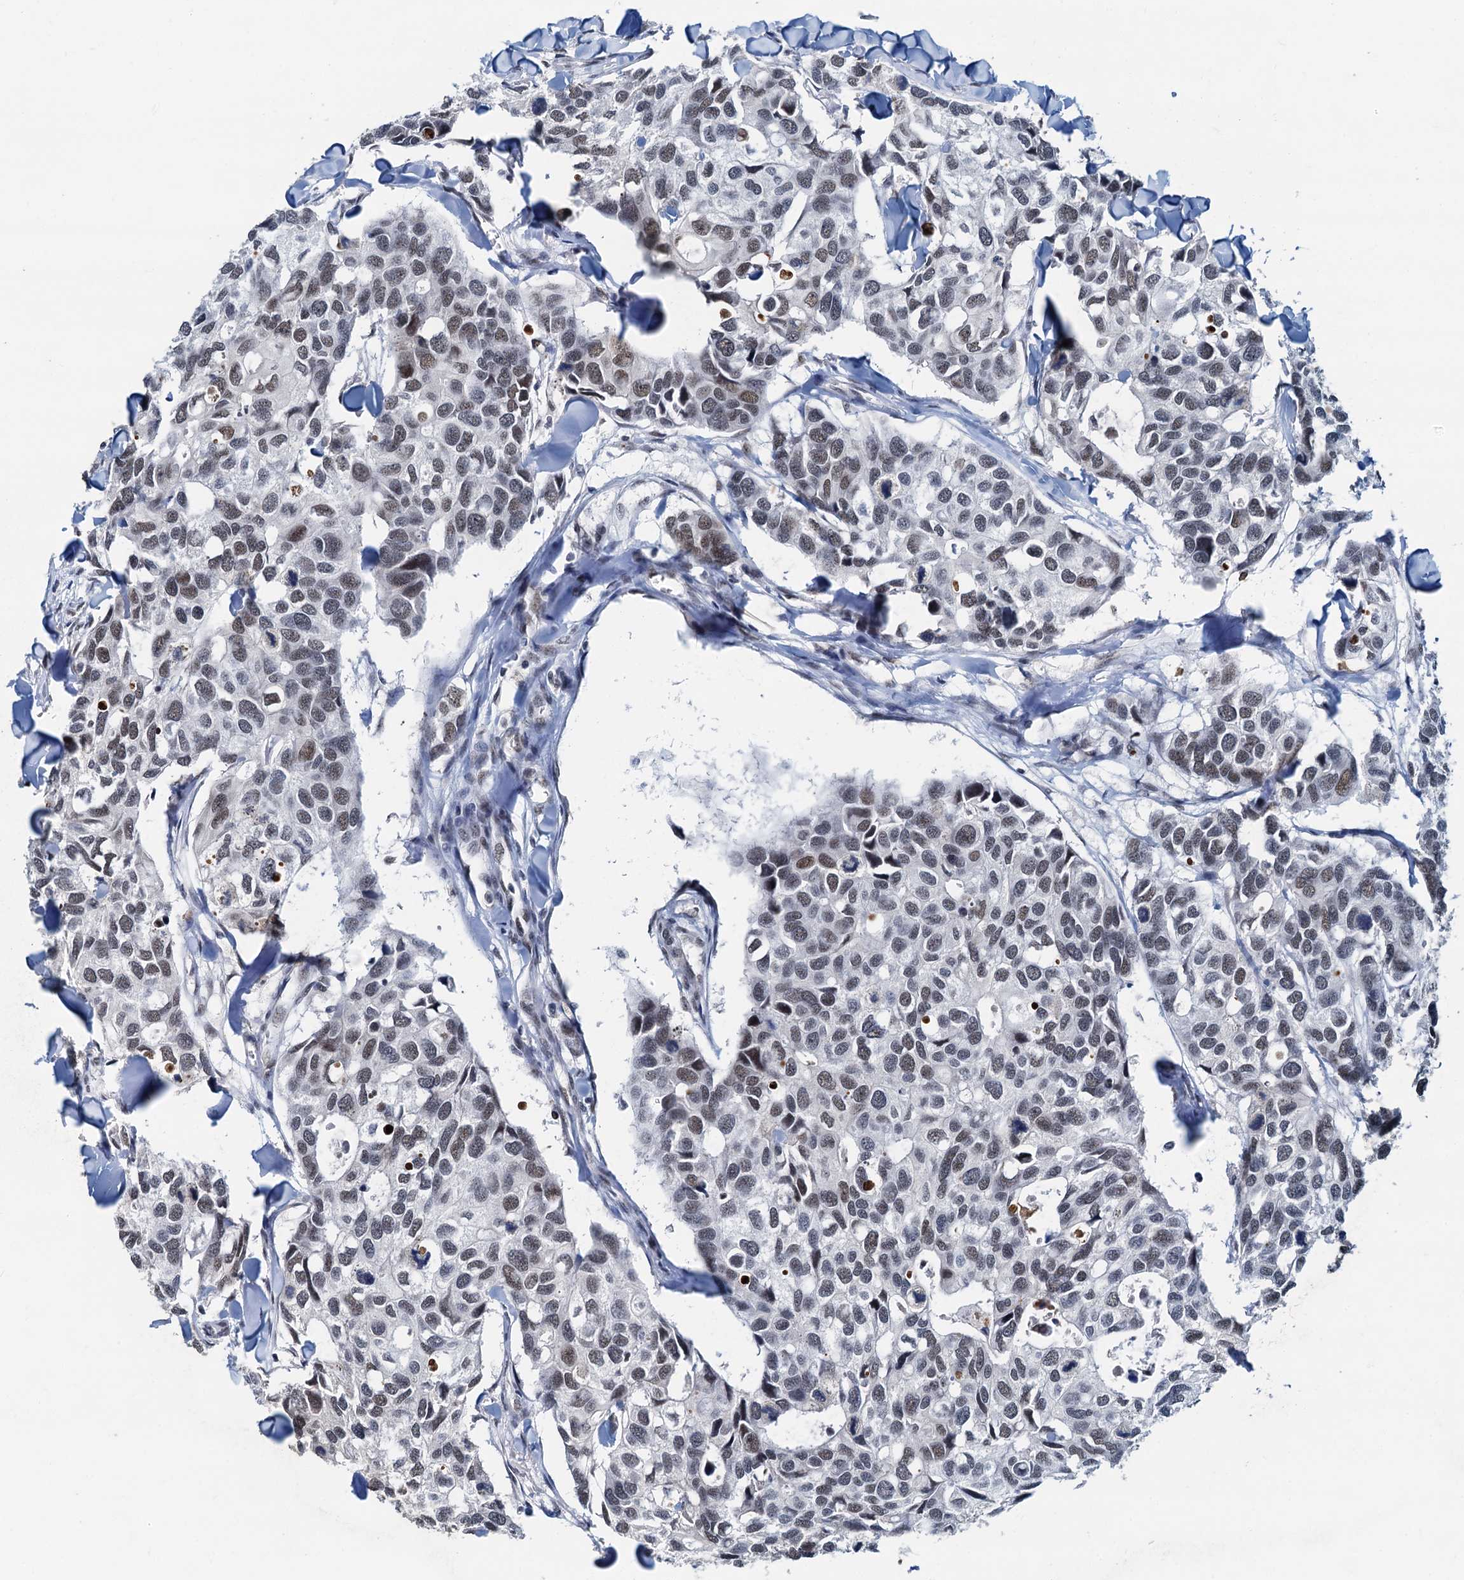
{"staining": {"intensity": "moderate", "quantity": ">75%", "location": "nuclear"}, "tissue": "breast cancer", "cell_type": "Tumor cells", "image_type": "cancer", "snomed": [{"axis": "morphology", "description": "Duct carcinoma"}, {"axis": "topography", "description": "Breast"}], "caption": "The immunohistochemical stain highlights moderate nuclear expression in tumor cells of intraductal carcinoma (breast) tissue.", "gene": "SNRPD1", "patient": {"sex": "female", "age": 83}}